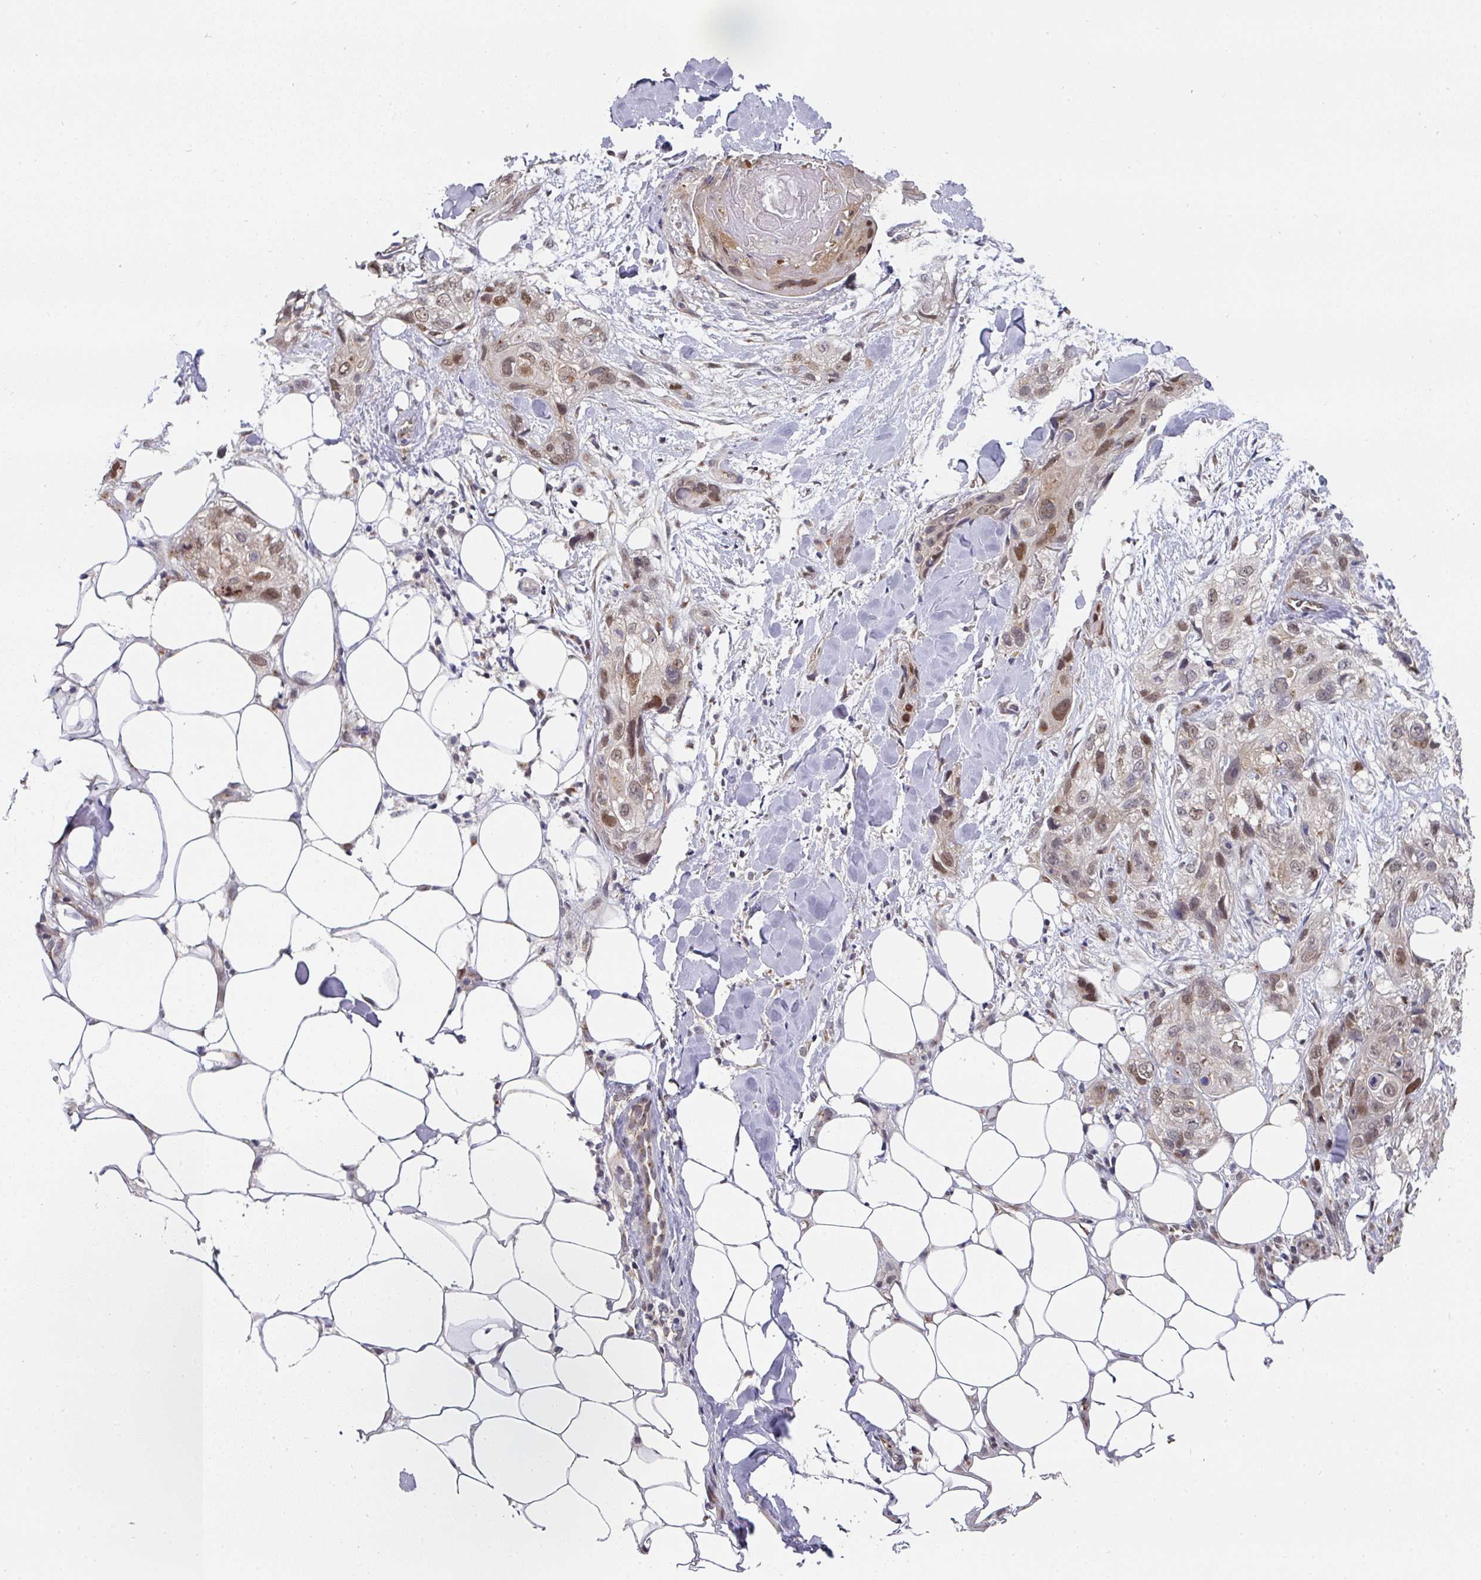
{"staining": {"intensity": "weak", "quantity": ">75%", "location": "nuclear"}, "tissue": "skin cancer", "cell_type": "Tumor cells", "image_type": "cancer", "snomed": [{"axis": "morphology", "description": "Normal tissue, NOS"}, {"axis": "morphology", "description": "Squamous cell carcinoma, NOS"}, {"axis": "topography", "description": "Skin"}], "caption": "Immunohistochemistry (IHC) photomicrograph of skin cancer stained for a protein (brown), which demonstrates low levels of weak nuclear expression in approximately >75% of tumor cells.", "gene": "C18orf25", "patient": {"sex": "male", "age": 72}}